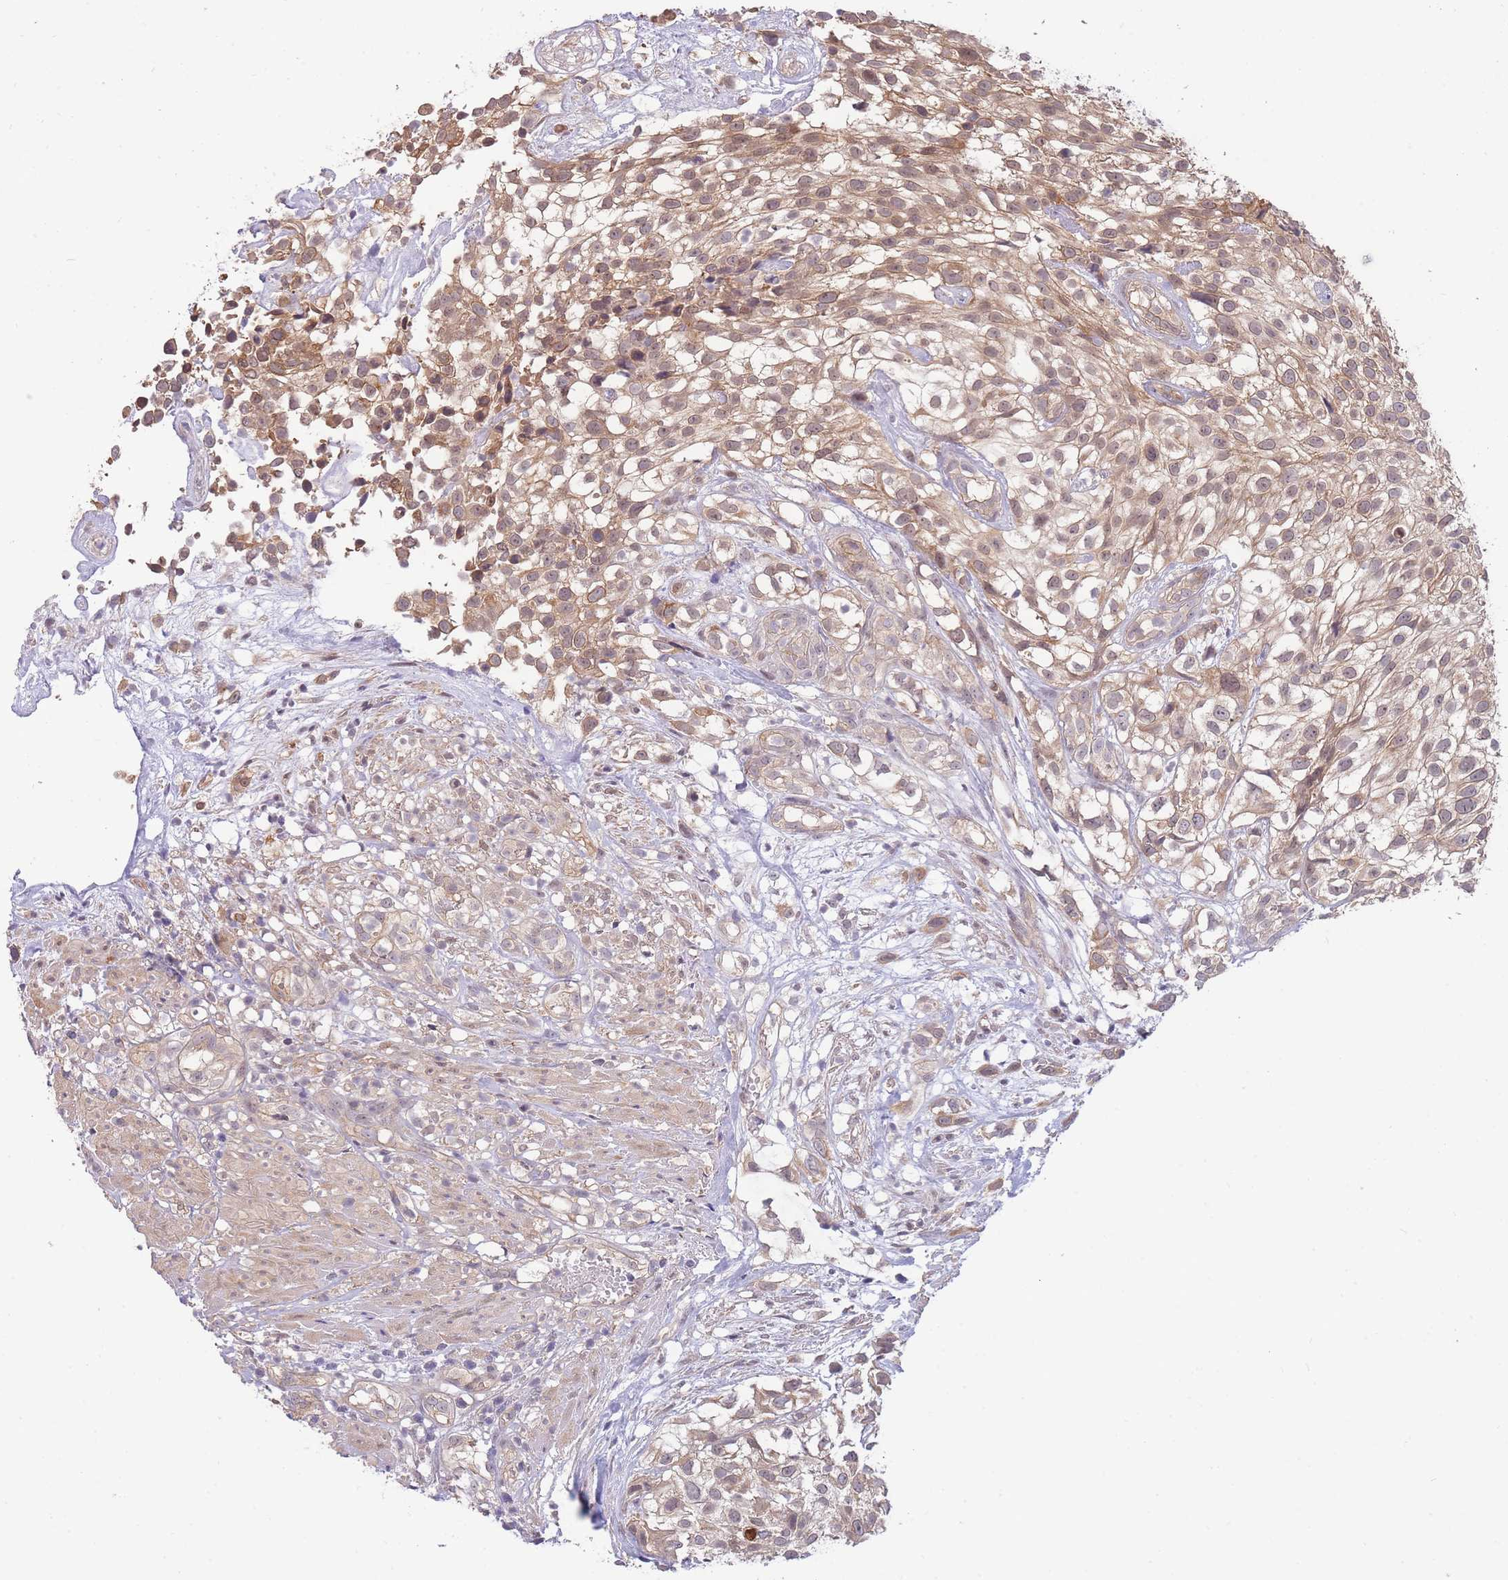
{"staining": {"intensity": "moderate", "quantity": ">75%", "location": "cytoplasmic/membranous,nuclear"}, "tissue": "urothelial cancer", "cell_type": "Tumor cells", "image_type": "cancer", "snomed": [{"axis": "morphology", "description": "Urothelial carcinoma, High grade"}, {"axis": "topography", "description": "Urinary bladder"}], "caption": "Protein expression analysis of urothelial carcinoma (high-grade) displays moderate cytoplasmic/membranous and nuclear expression in about >75% of tumor cells.", "gene": "SMC6", "patient": {"sex": "male", "age": 56}}